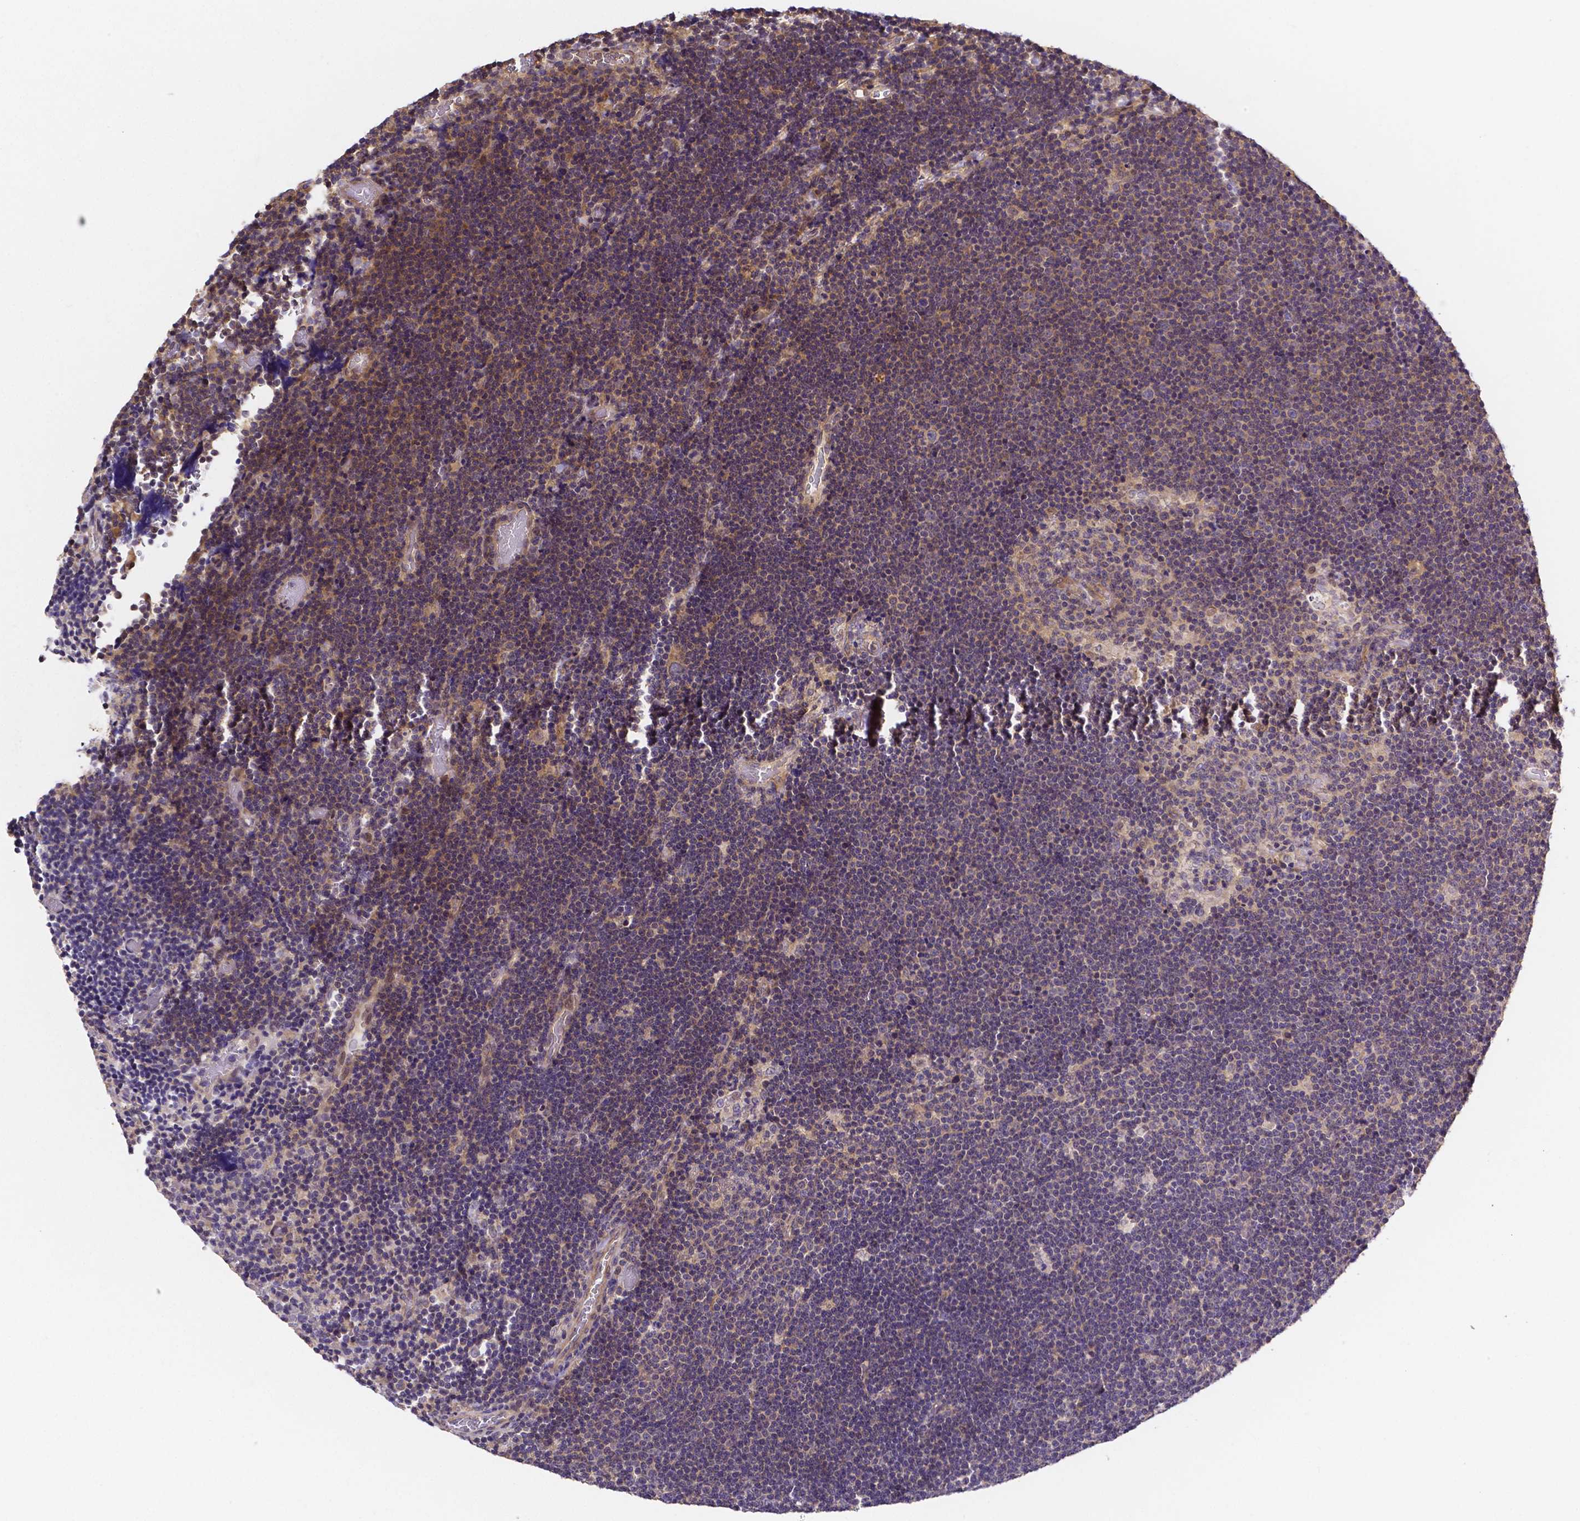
{"staining": {"intensity": "weak", "quantity": "<25%", "location": "cytoplasmic/membranous"}, "tissue": "lymphoma", "cell_type": "Tumor cells", "image_type": "cancer", "snomed": [{"axis": "morphology", "description": "Malignant lymphoma, non-Hodgkin's type, Low grade"}, {"axis": "topography", "description": "Brain"}], "caption": "IHC of human low-grade malignant lymphoma, non-Hodgkin's type exhibits no expression in tumor cells.", "gene": "RNF123", "patient": {"sex": "female", "age": 66}}